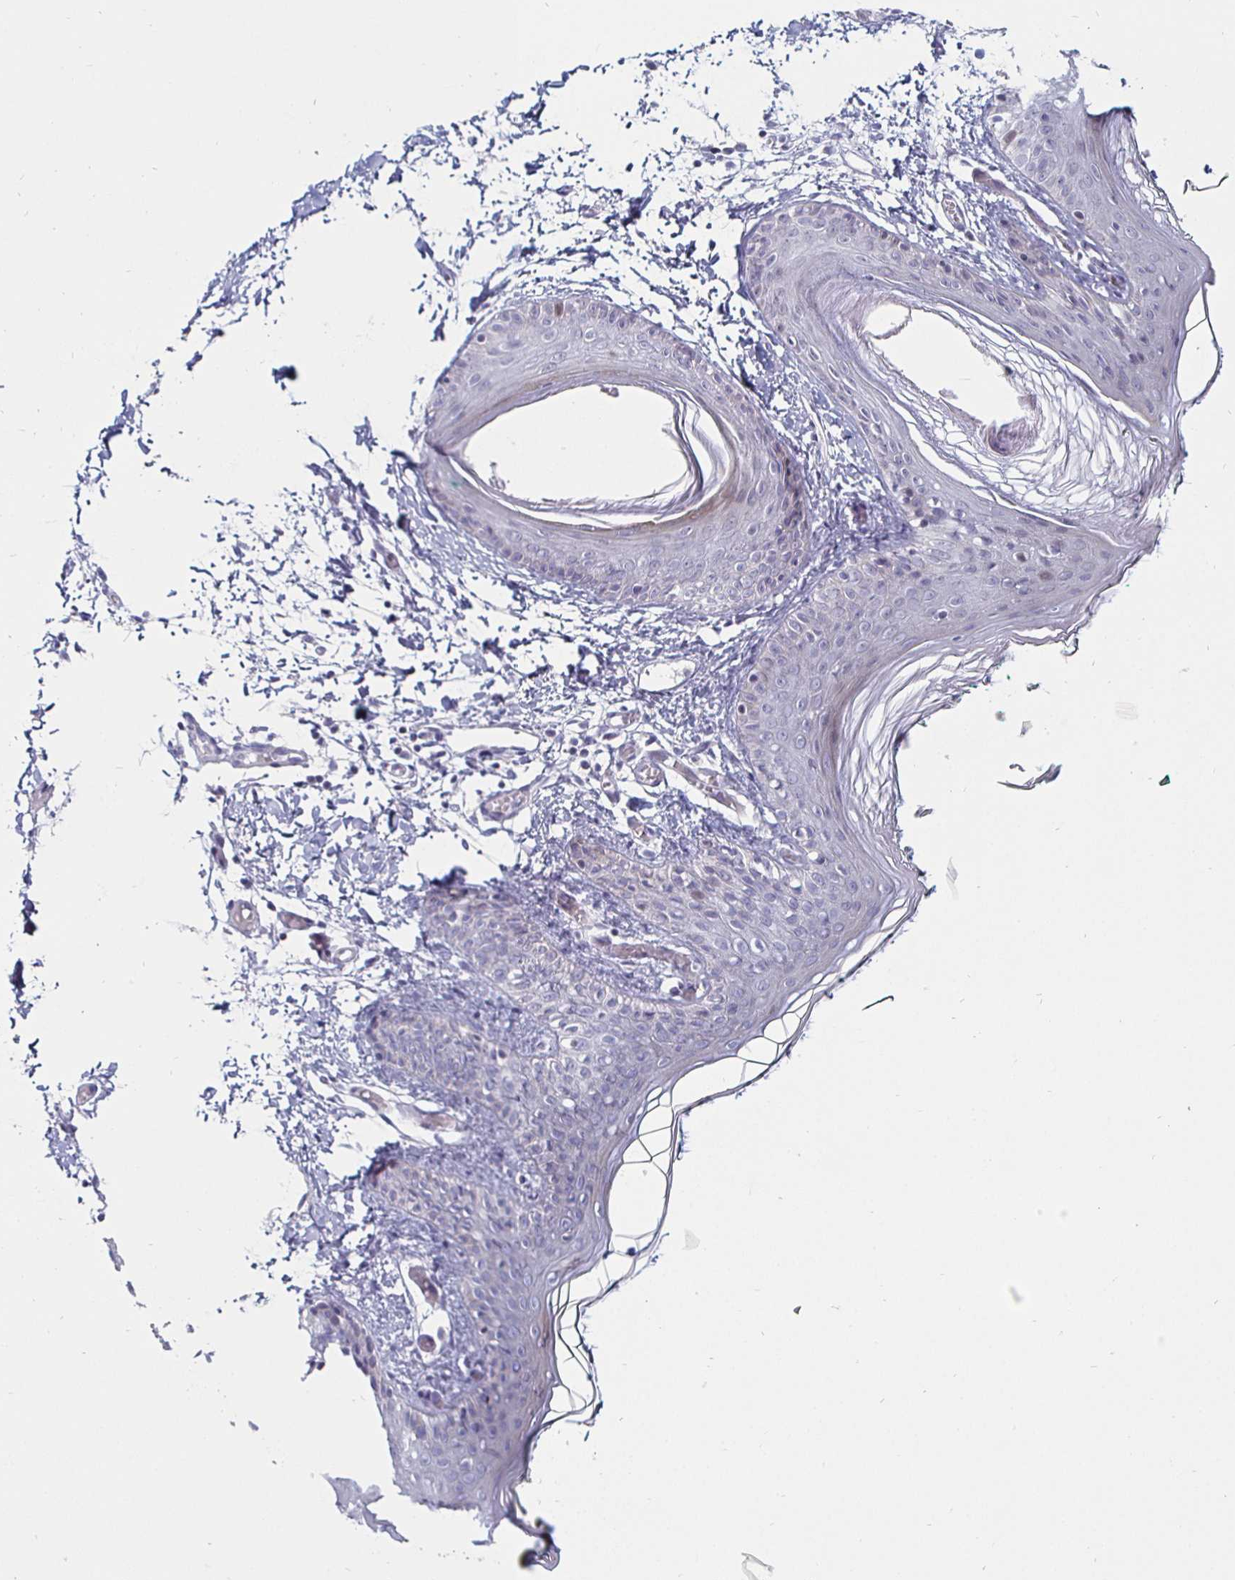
{"staining": {"intensity": "negative", "quantity": "none", "location": "none"}, "tissue": "skin", "cell_type": "Fibroblasts", "image_type": "normal", "snomed": [{"axis": "morphology", "description": "Normal tissue, NOS"}, {"axis": "topography", "description": "Skin"}], "caption": "This is an immunohistochemistry photomicrograph of unremarkable human skin. There is no positivity in fibroblasts.", "gene": "DMRTB1", "patient": {"sex": "male", "age": 16}}